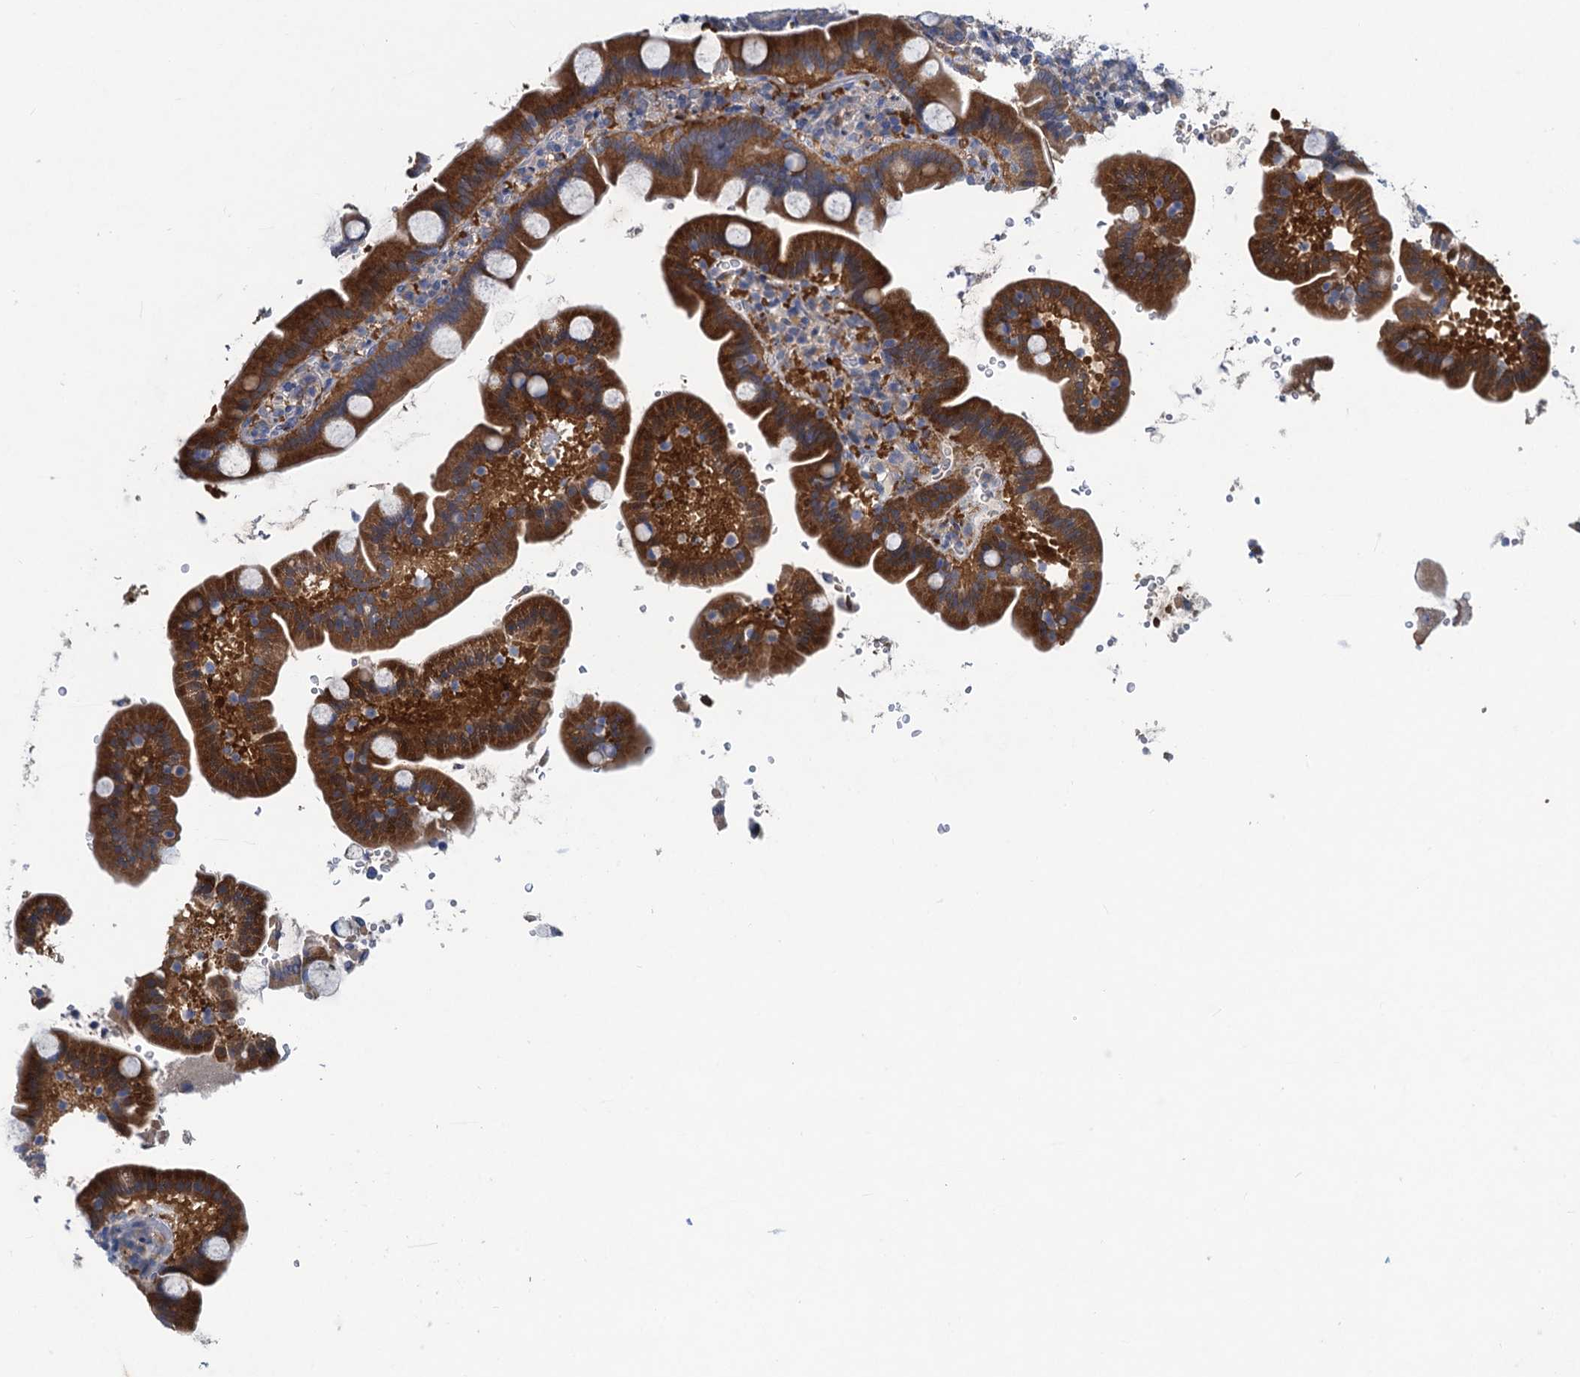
{"staining": {"intensity": "strong", "quantity": "25%-75%", "location": "cytoplasmic/membranous"}, "tissue": "duodenum", "cell_type": "Glandular cells", "image_type": "normal", "snomed": [{"axis": "morphology", "description": "Normal tissue, NOS"}, {"axis": "topography", "description": "Duodenum"}], "caption": "Human duodenum stained for a protein (brown) reveals strong cytoplasmic/membranous positive expression in about 25%-75% of glandular cells.", "gene": "RTKN2", "patient": {"sex": "male", "age": 55}}